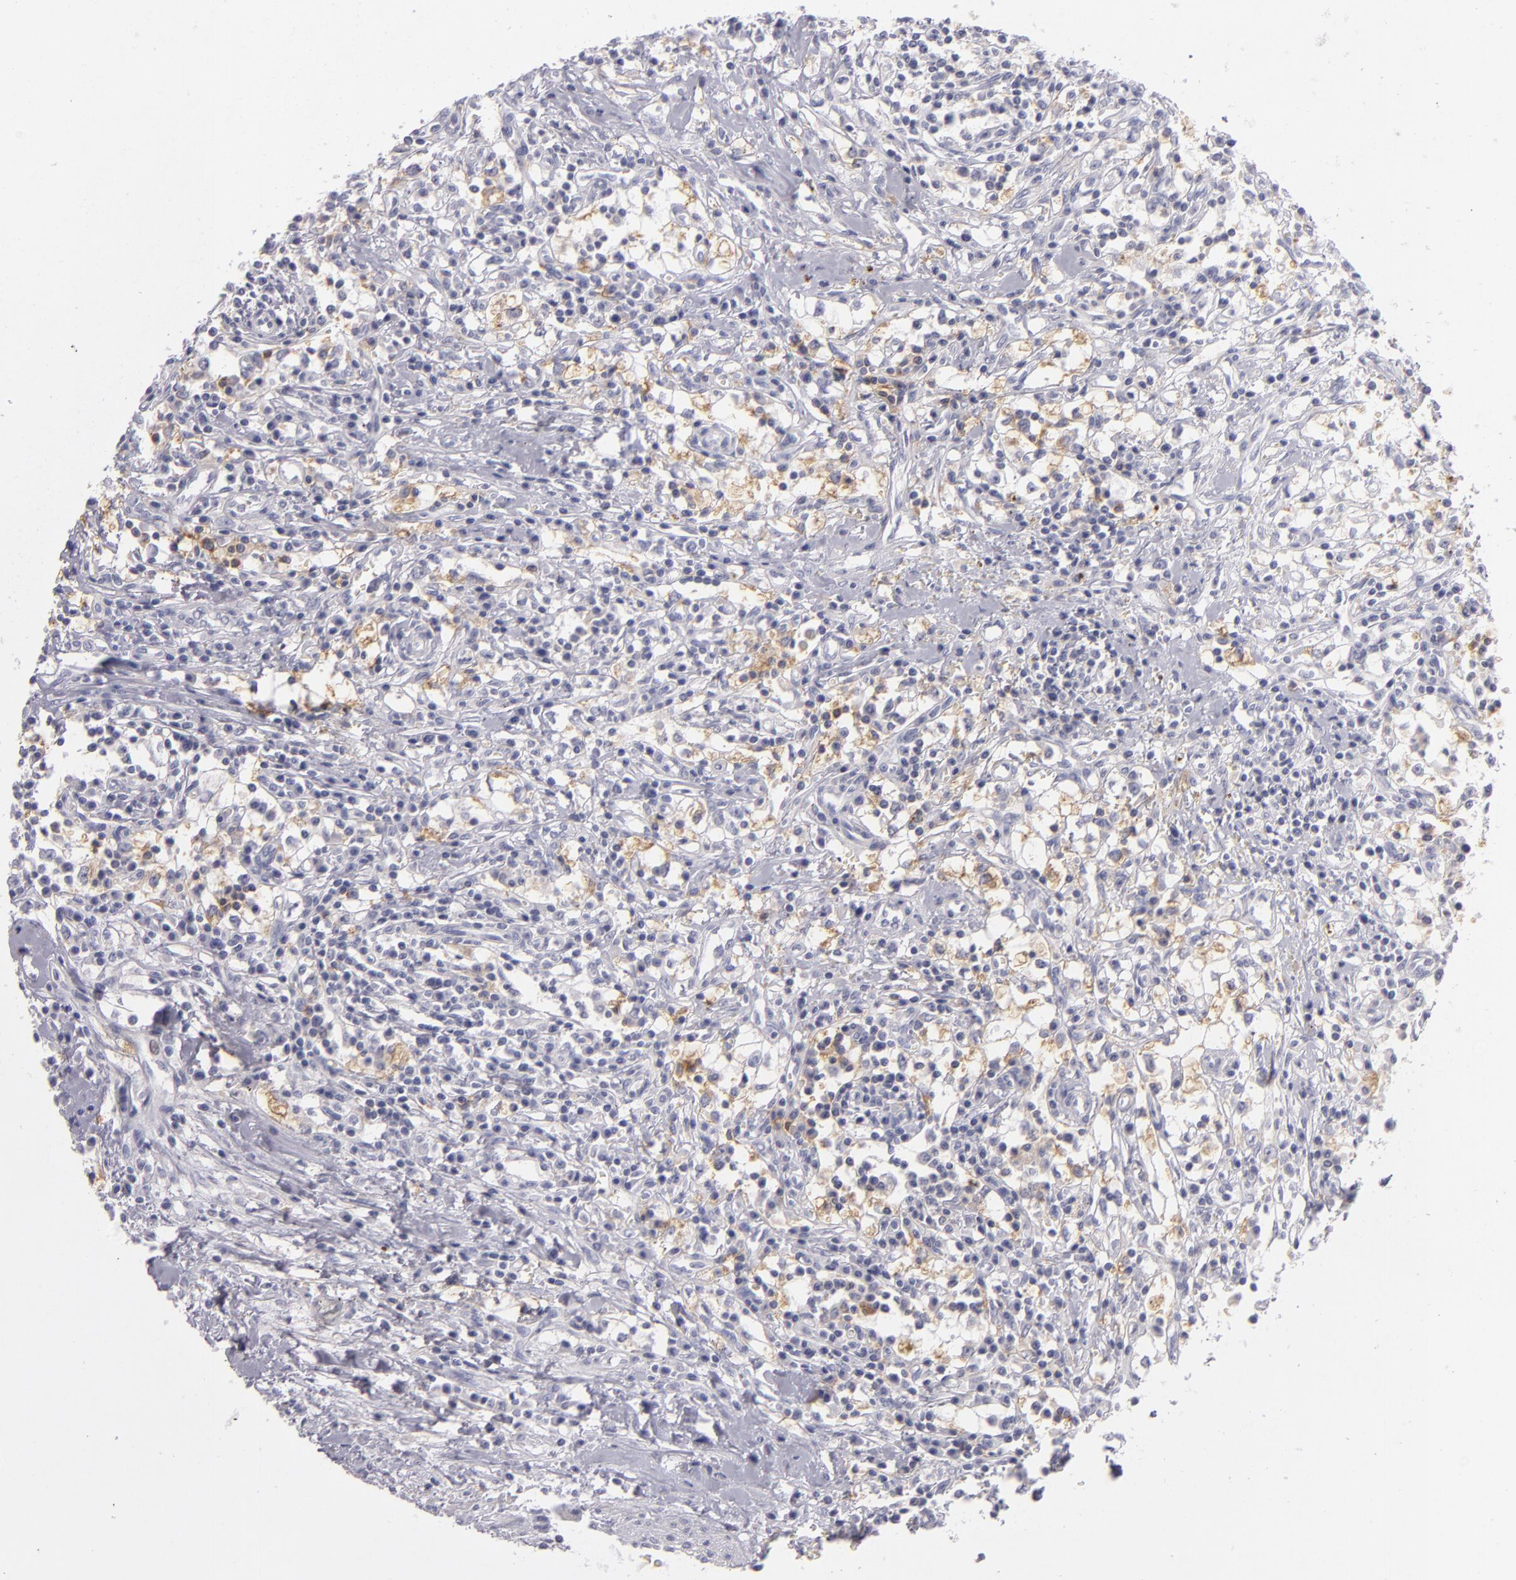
{"staining": {"intensity": "negative", "quantity": "none", "location": "none"}, "tissue": "renal cancer", "cell_type": "Tumor cells", "image_type": "cancer", "snomed": [{"axis": "morphology", "description": "Adenocarcinoma, NOS"}, {"axis": "topography", "description": "Kidney"}], "caption": "This is an immunohistochemistry photomicrograph of renal cancer (adenocarcinoma). There is no positivity in tumor cells.", "gene": "TNNC1", "patient": {"sex": "male", "age": 82}}